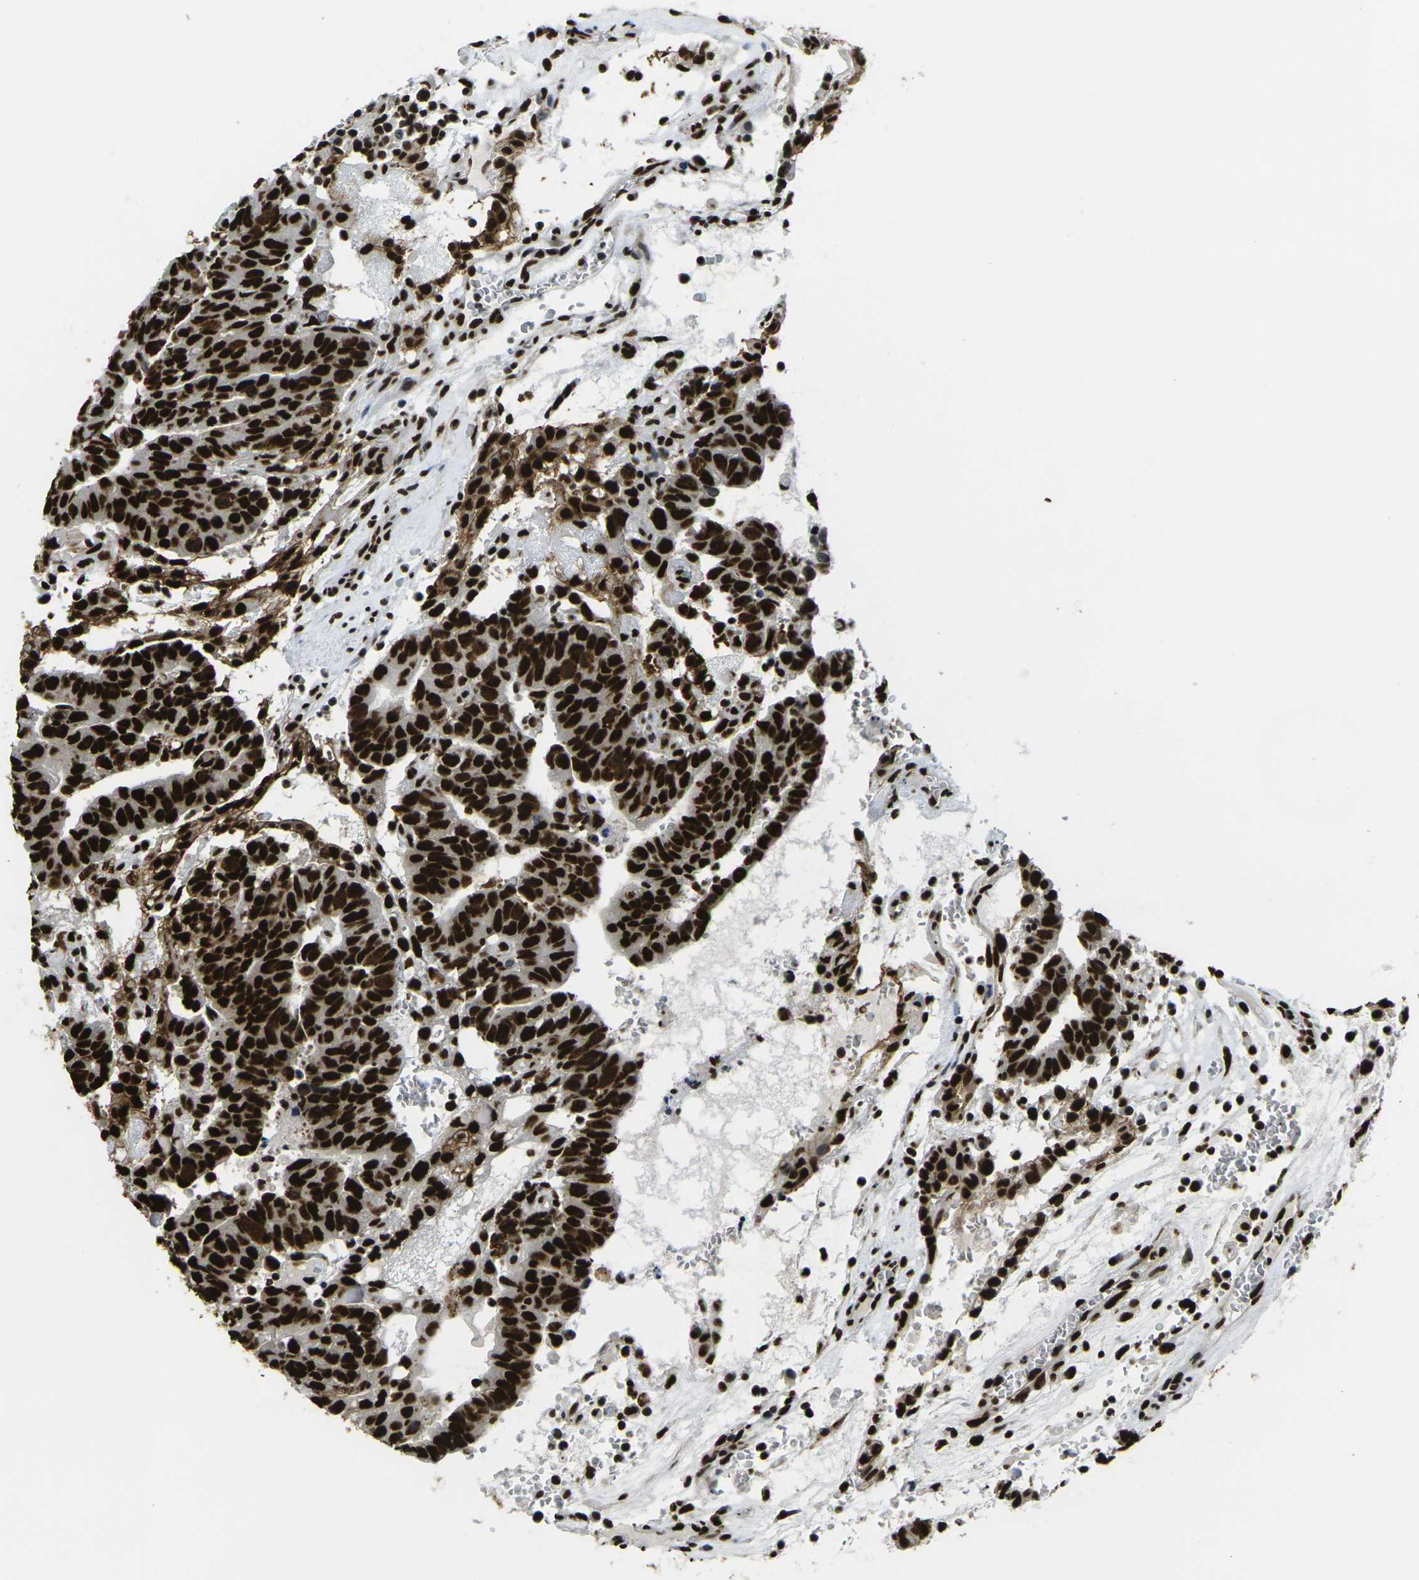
{"staining": {"intensity": "strong", "quantity": ">75%", "location": "nuclear"}, "tissue": "testis cancer", "cell_type": "Tumor cells", "image_type": "cancer", "snomed": [{"axis": "morphology", "description": "Seminoma, NOS"}, {"axis": "morphology", "description": "Carcinoma, Embryonal, NOS"}, {"axis": "topography", "description": "Testis"}], "caption": "The image reveals a brown stain indicating the presence of a protein in the nuclear of tumor cells in testis cancer (embryonal carcinoma).", "gene": "SMARCC1", "patient": {"sex": "male", "age": 52}}